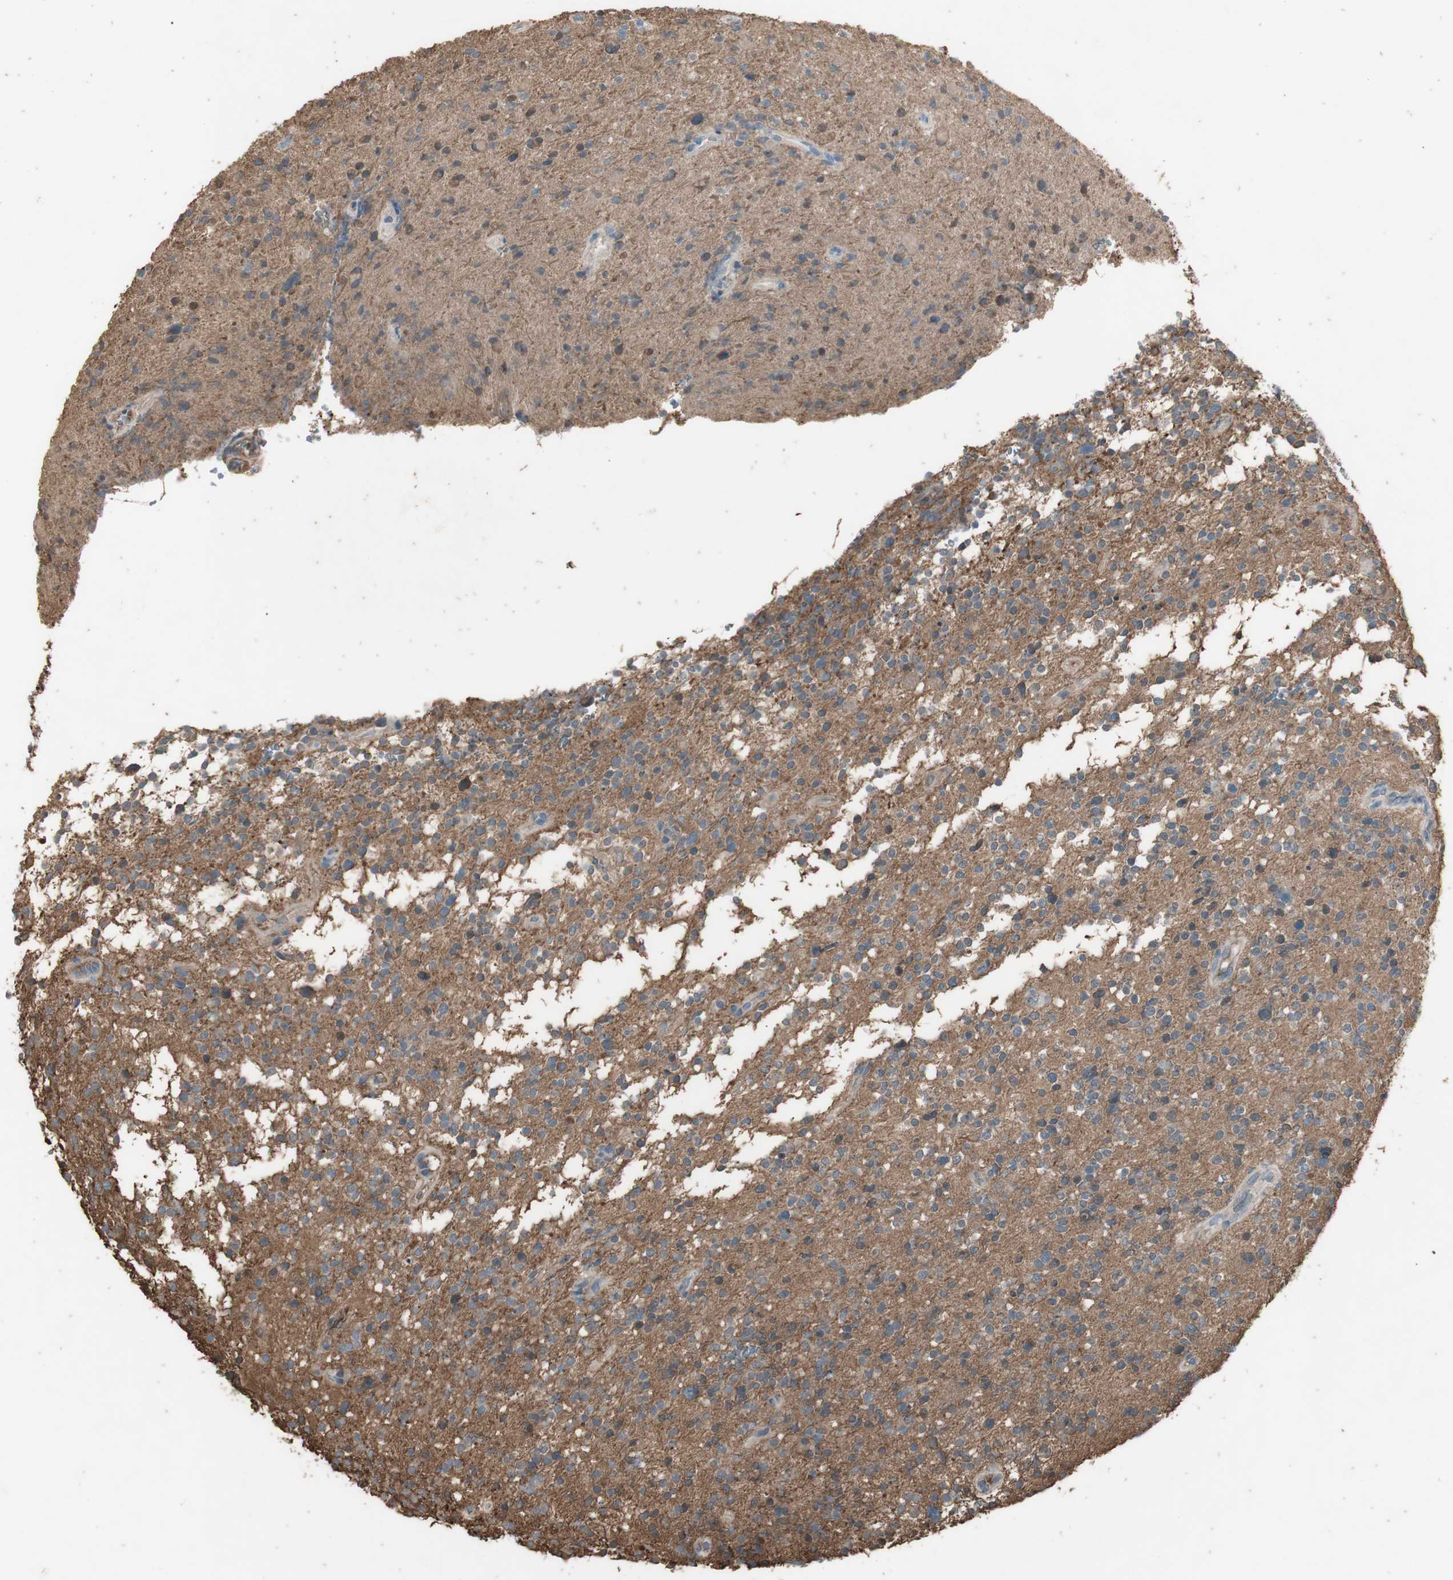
{"staining": {"intensity": "negative", "quantity": "none", "location": "none"}, "tissue": "glioma", "cell_type": "Tumor cells", "image_type": "cancer", "snomed": [{"axis": "morphology", "description": "Glioma, malignant, High grade"}, {"axis": "topography", "description": "Brain"}], "caption": "Glioma was stained to show a protein in brown. There is no significant staining in tumor cells.", "gene": "MMP14", "patient": {"sex": "male", "age": 48}}